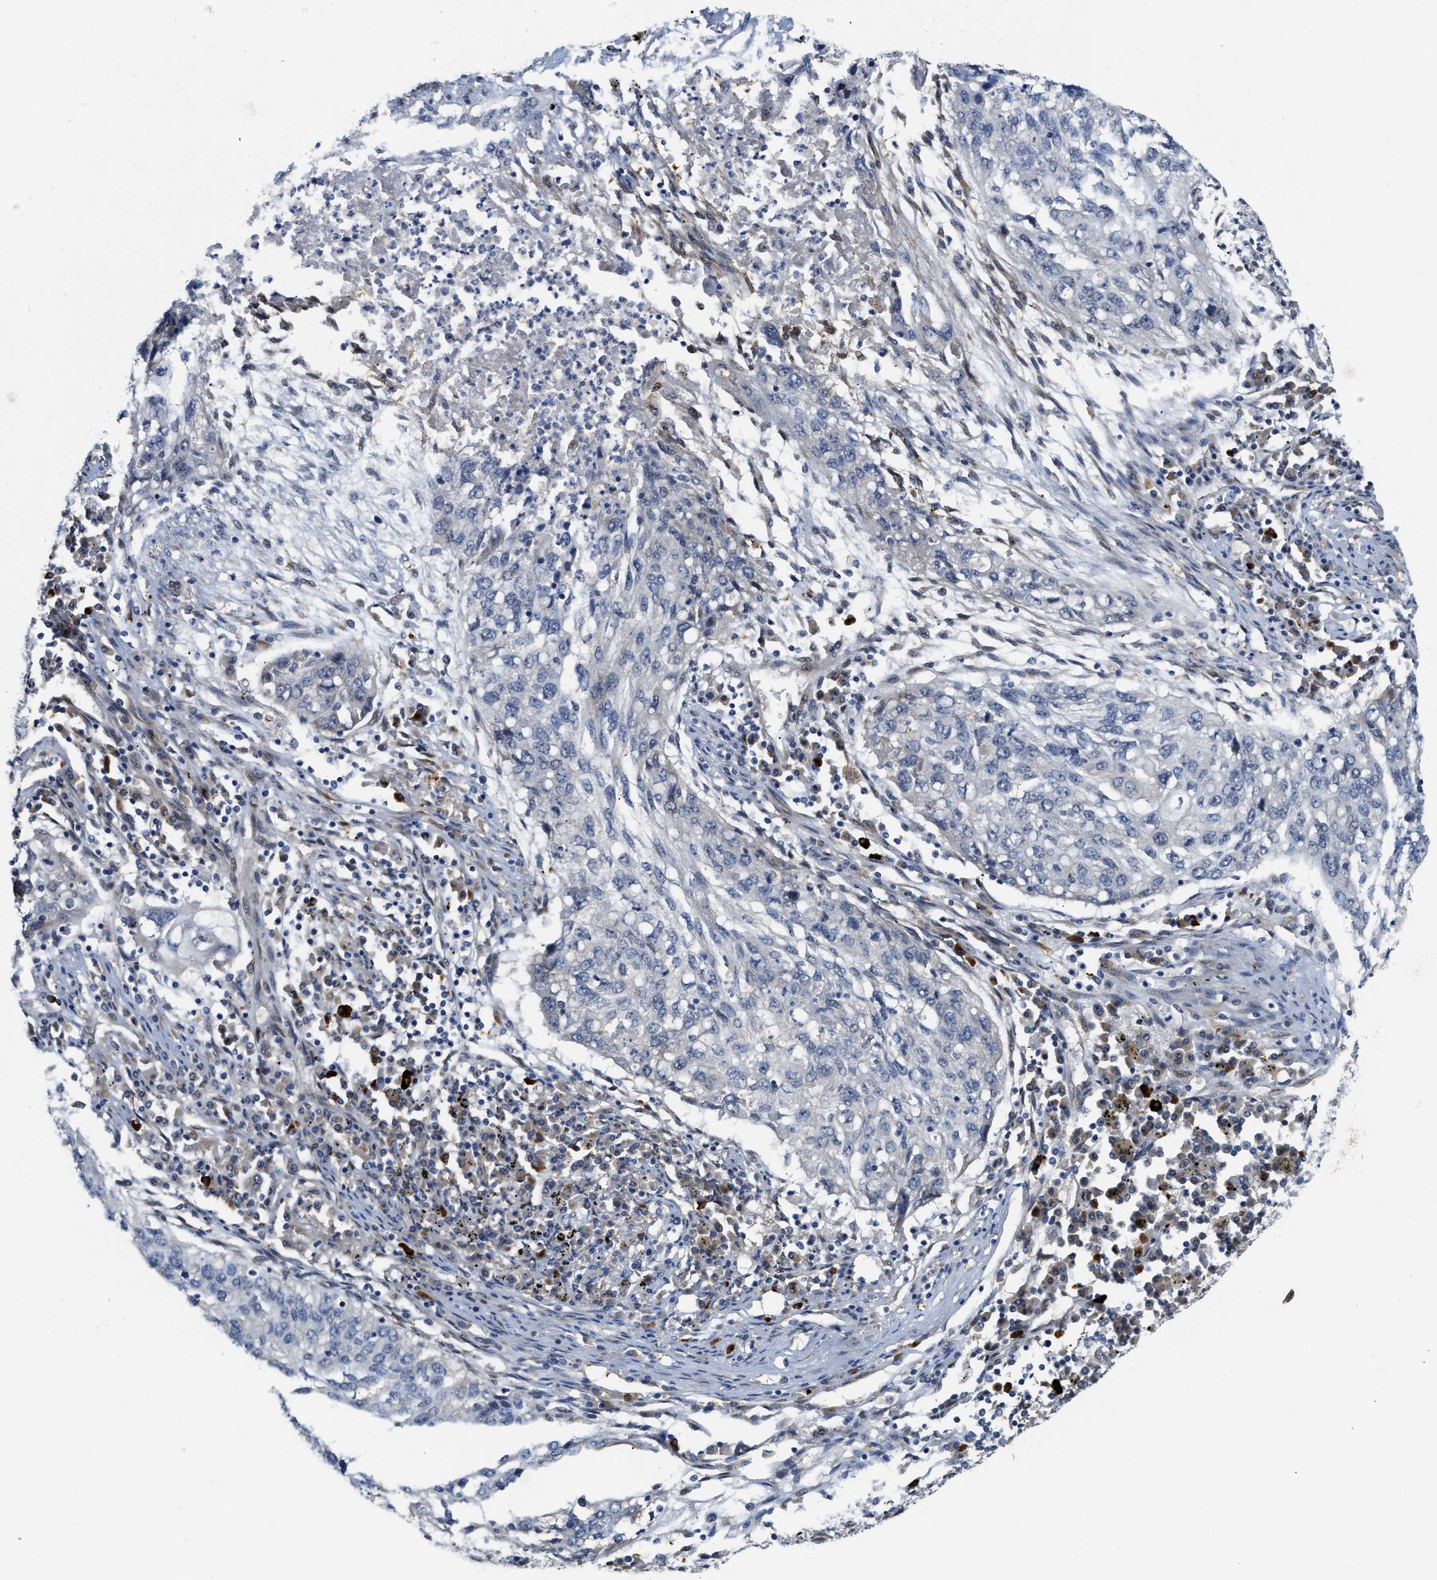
{"staining": {"intensity": "negative", "quantity": "none", "location": "none"}, "tissue": "lung cancer", "cell_type": "Tumor cells", "image_type": "cancer", "snomed": [{"axis": "morphology", "description": "Squamous cell carcinoma, NOS"}, {"axis": "topography", "description": "Lung"}], "caption": "Photomicrograph shows no significant protein positivity in tumor cells of lung squamous cell carcinoma.", "gene": "TCF4", "patient": {"sex": "female", "age": 63}}